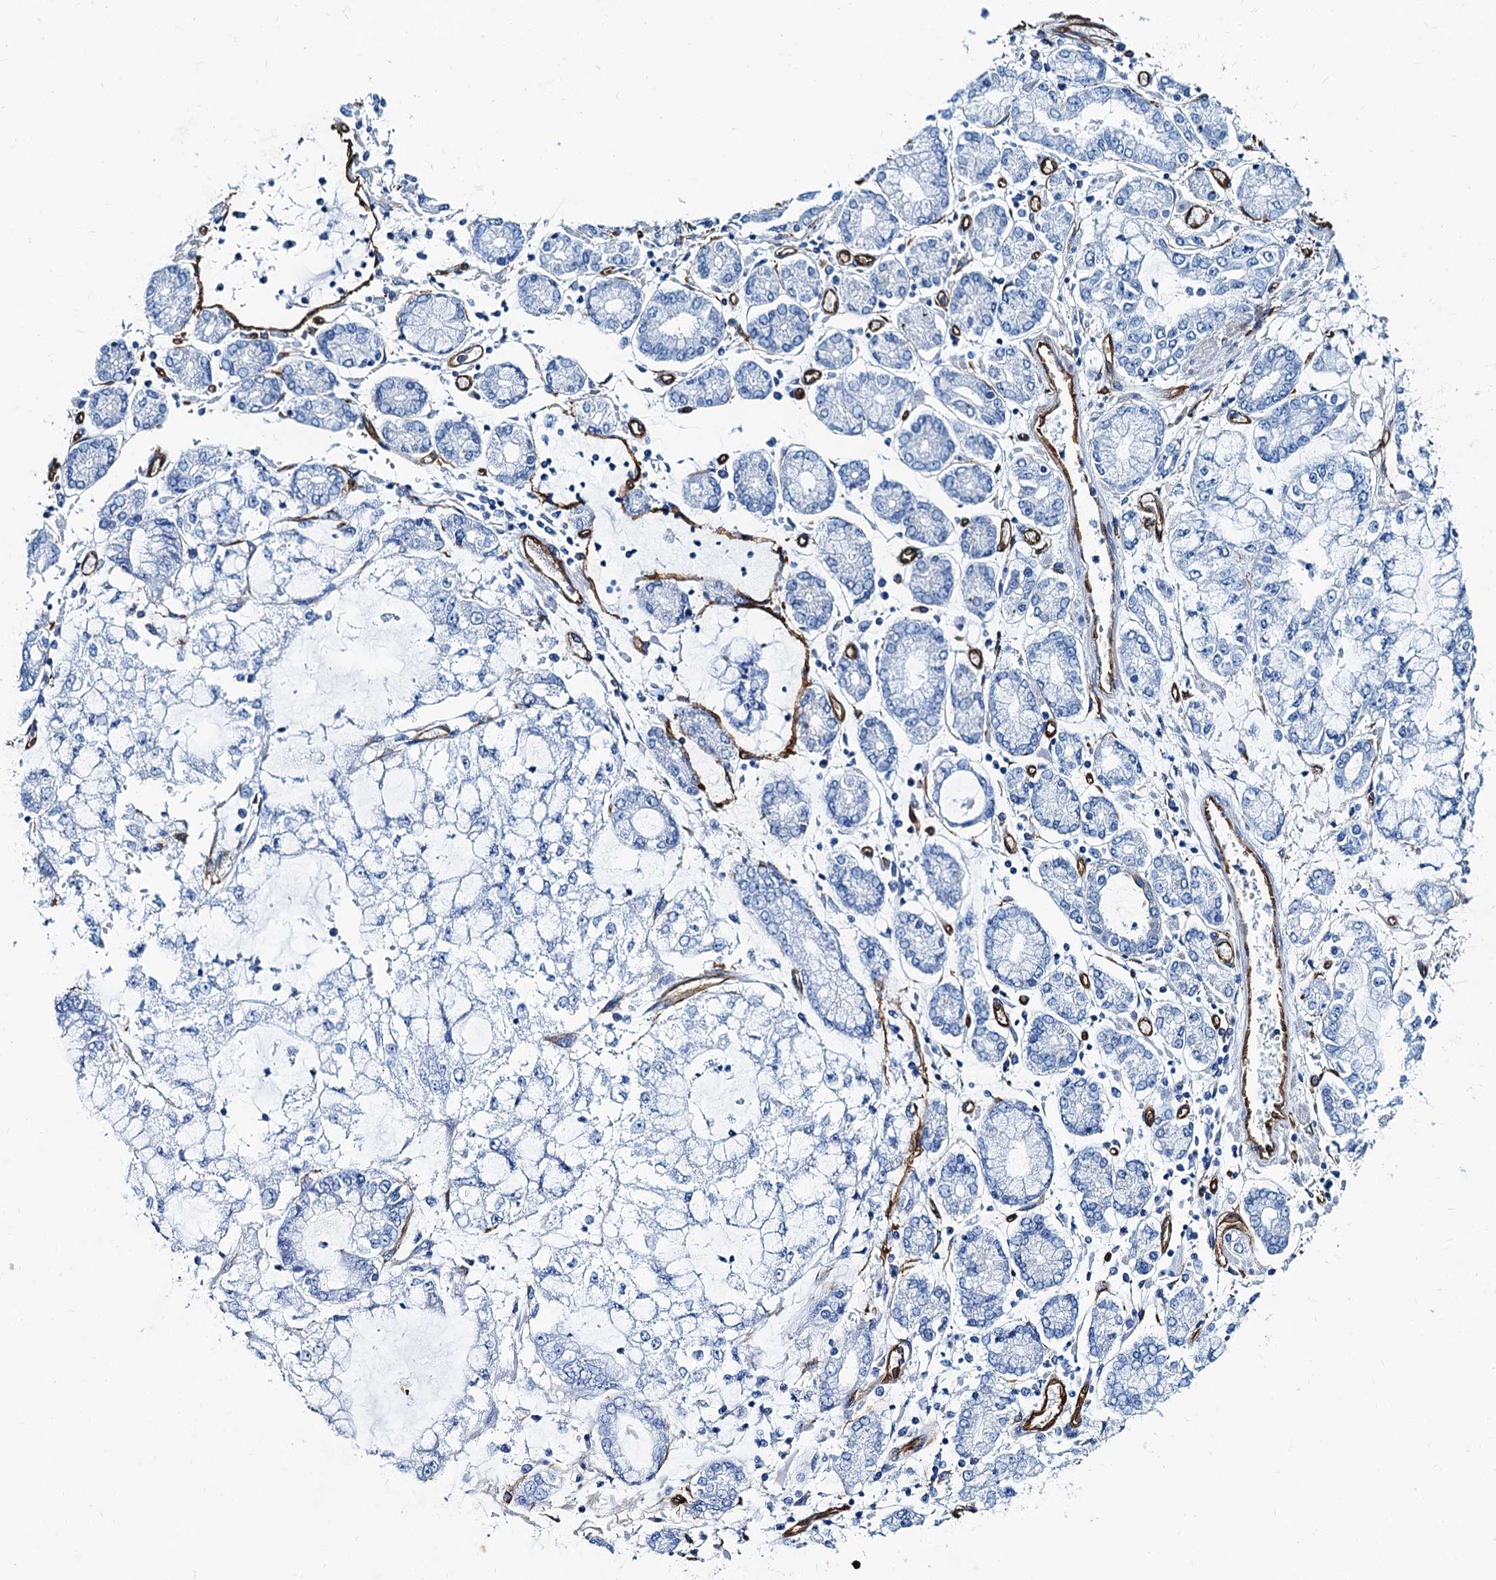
{"staining": {"intensity": "negative", "quantity": "none", "location": "none"}, "tissue": "stomach cancer", "cell_type": "Tumor cells", "image_type": "cancer", "snomed": [{"axis": "morphology", "description": "Adenocarcinoma, NOS"}, {"axis": "topography", "description": "Stomach"}], "caption": "A high-resolution histopathology image shows IHC staining of stomach cancer, which reveals no significant positivity in tumor cells.", "gene": "CAVIN2", "patient": {"sex": "male", "age": 76}}